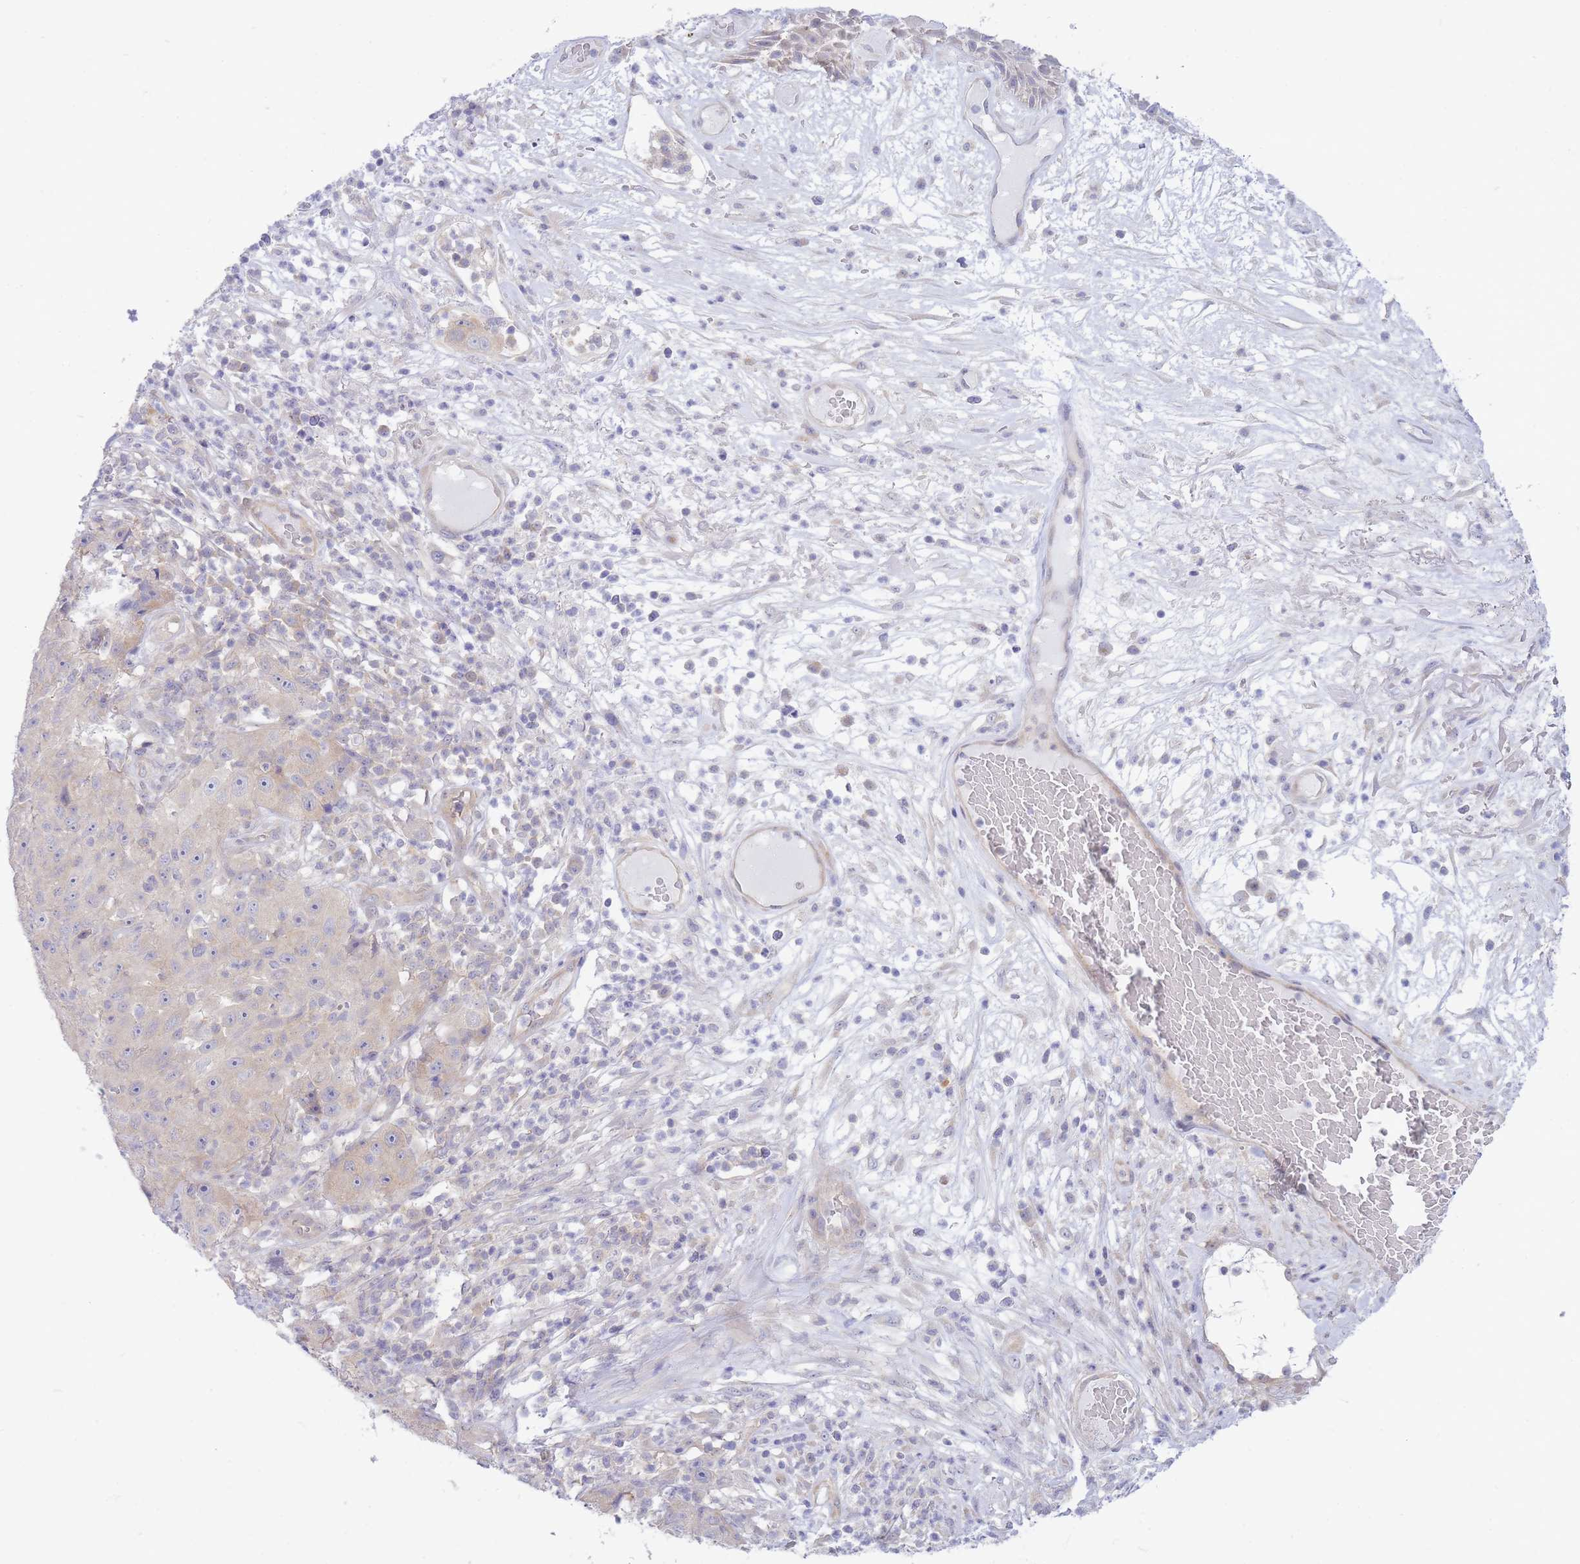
{"staining": {"intensity": "weak", "quantity": "<25%", "location": "cytoplasmic/membranous"}, "tissue": "skin cancer", "cell_type": "Tumor cells", "image_type": "cancer", "snomed": [{"axis": "morphology", "description": "Squamous cell carcinoma, NOS"}, {"axis": "topography", "description": "Skin"}], "caption": "The micrograph reveals no significant staining in tumor cells of squamous cell carcinoma (skin).", "gene": "SUGT1", "patient": {"sex": "female", "age": 87}}